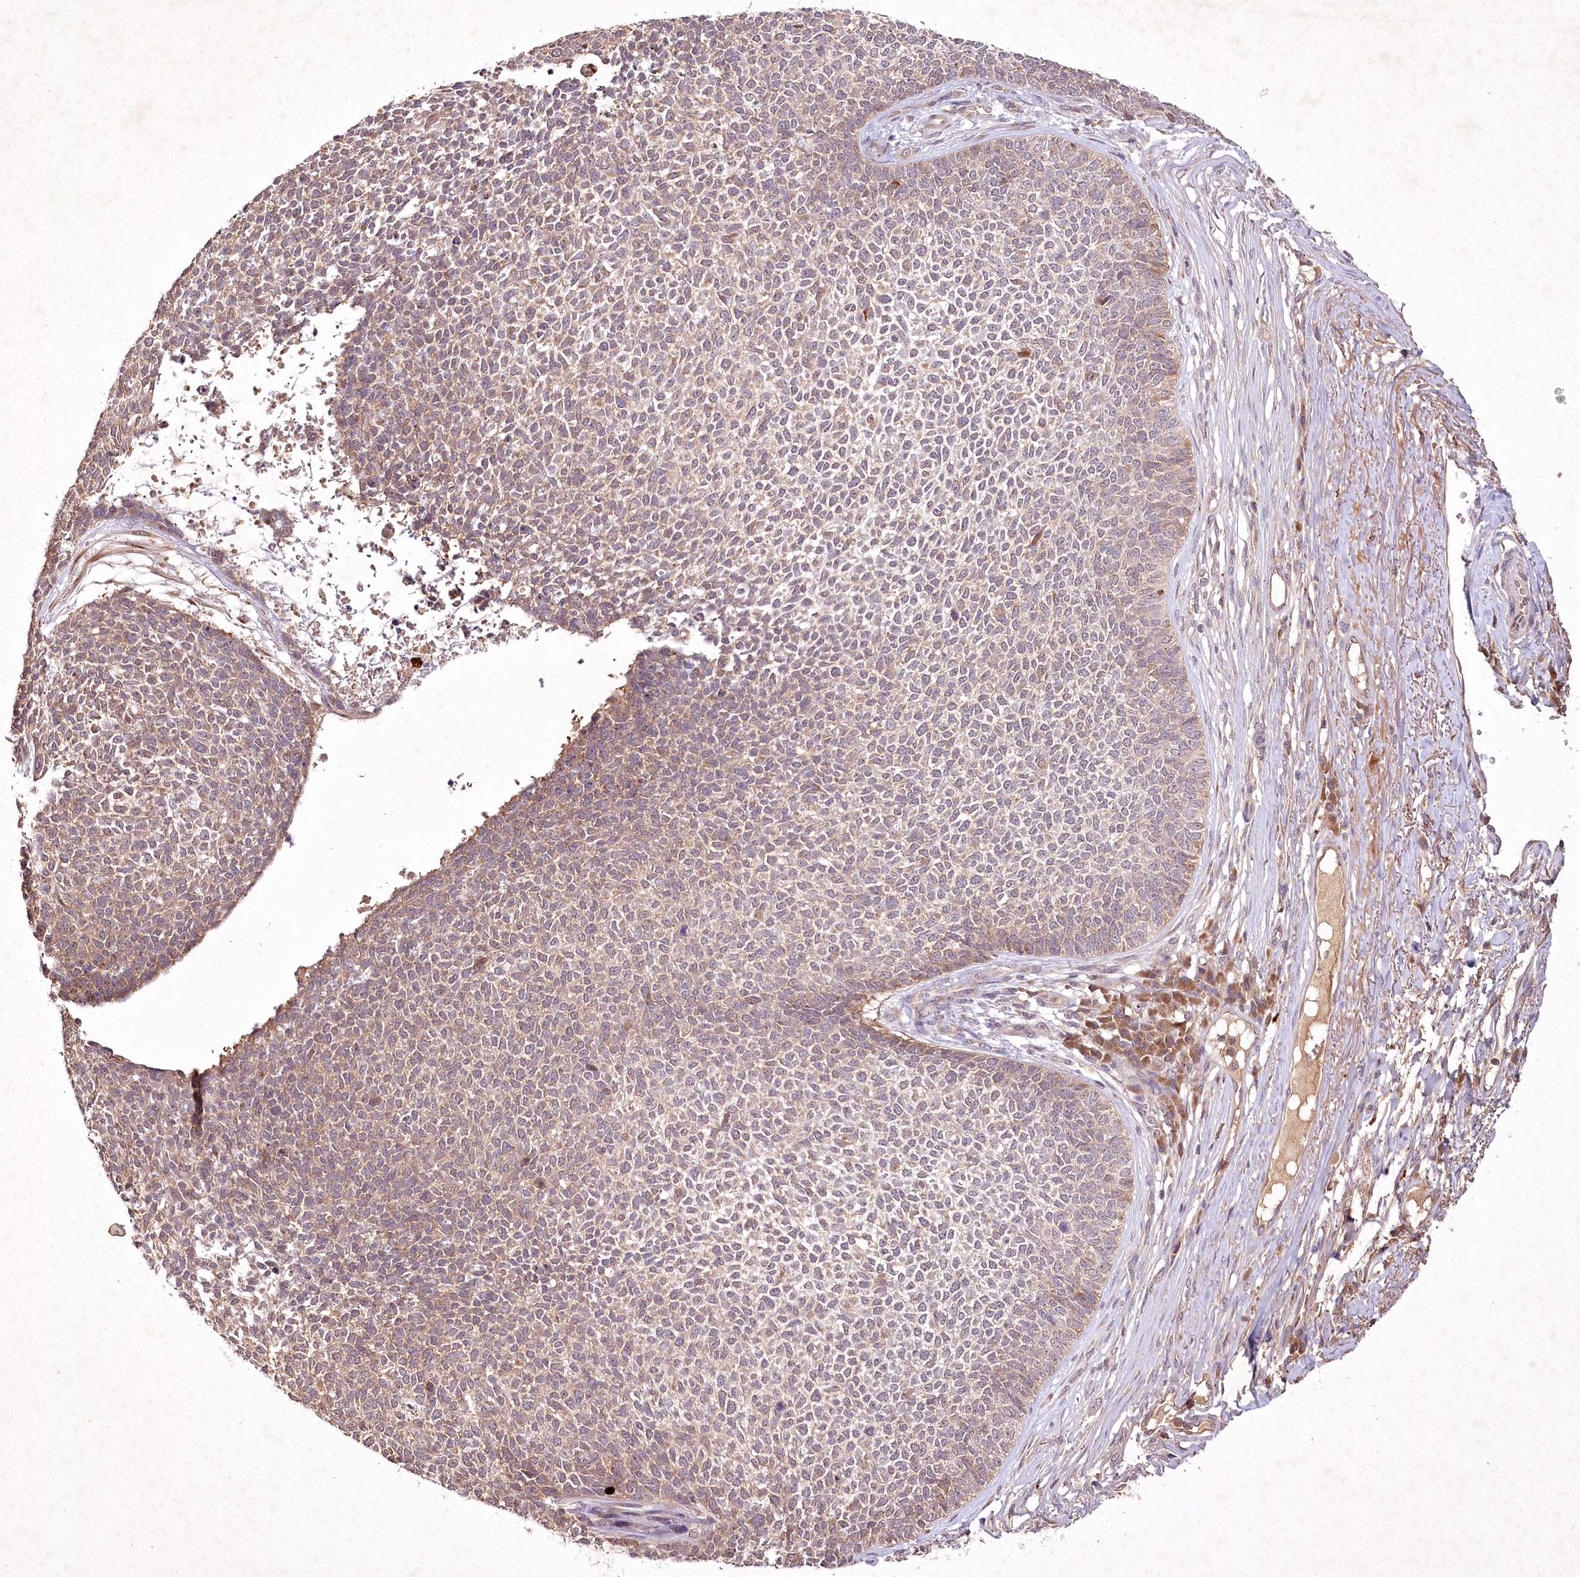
{"staining": {"intensity": "weak", "quantity": "25%-75%", "location": "cytoplasmic/membranous"}, "tissue": "skin cancer", "cell_type": "Tumor cells", "image_type": "cancer", "snomed": [{"axis": "morphology", "description": "Basal cell carcinoma"}, {"axis": "topography", "description": "Skin"}], "caption": "Weak cytoplasmic/membranous expression is seen in about 25%-75% of tumor cells in skin cancer.", "gene": "IRAK1BP1", "patient": {"sex": "female", "age": 84}}